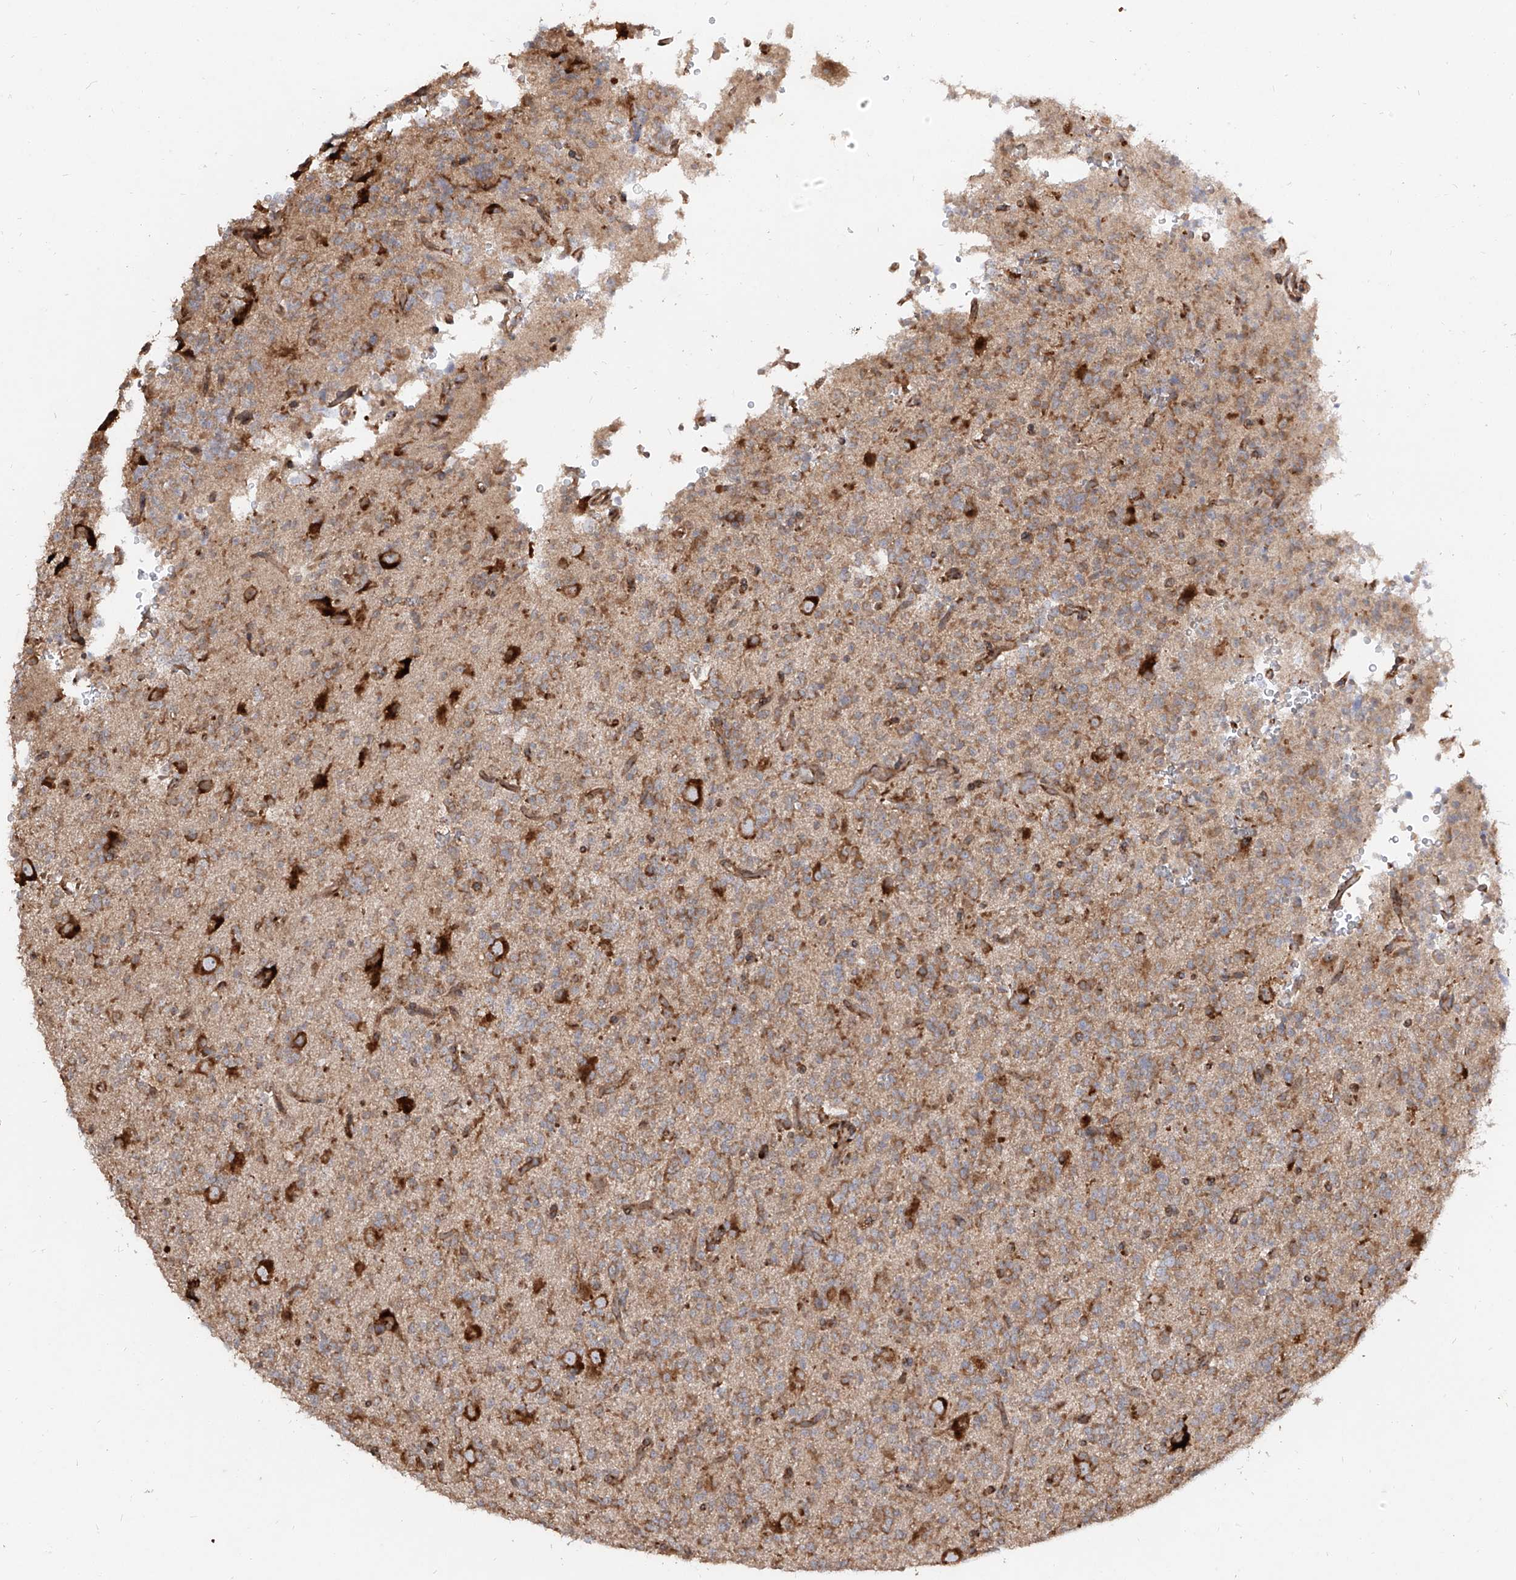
{"staining": {"intensity": "strong", "quantity": ">75%", "location": "cytoplasmic/membranous"}, "tissue": "glioma", "cell_type": "Tumor cells", "image_type": "cancer", "snomed": [{"axis": "morphology", "description": "Glioma, malignant, High grade"}, {"axis": "topography", "description": "Brain"}], "caption": "IHC (DAB (3,3'-diaminobenzidine)) staining of malignant glioma (high-grade) exhibits strong cytoplasmic/membranous protein positivity in approximately >75% of tumor cells.", "gene": "RPS25", "patient": {"sex": "female", "age": 62}}